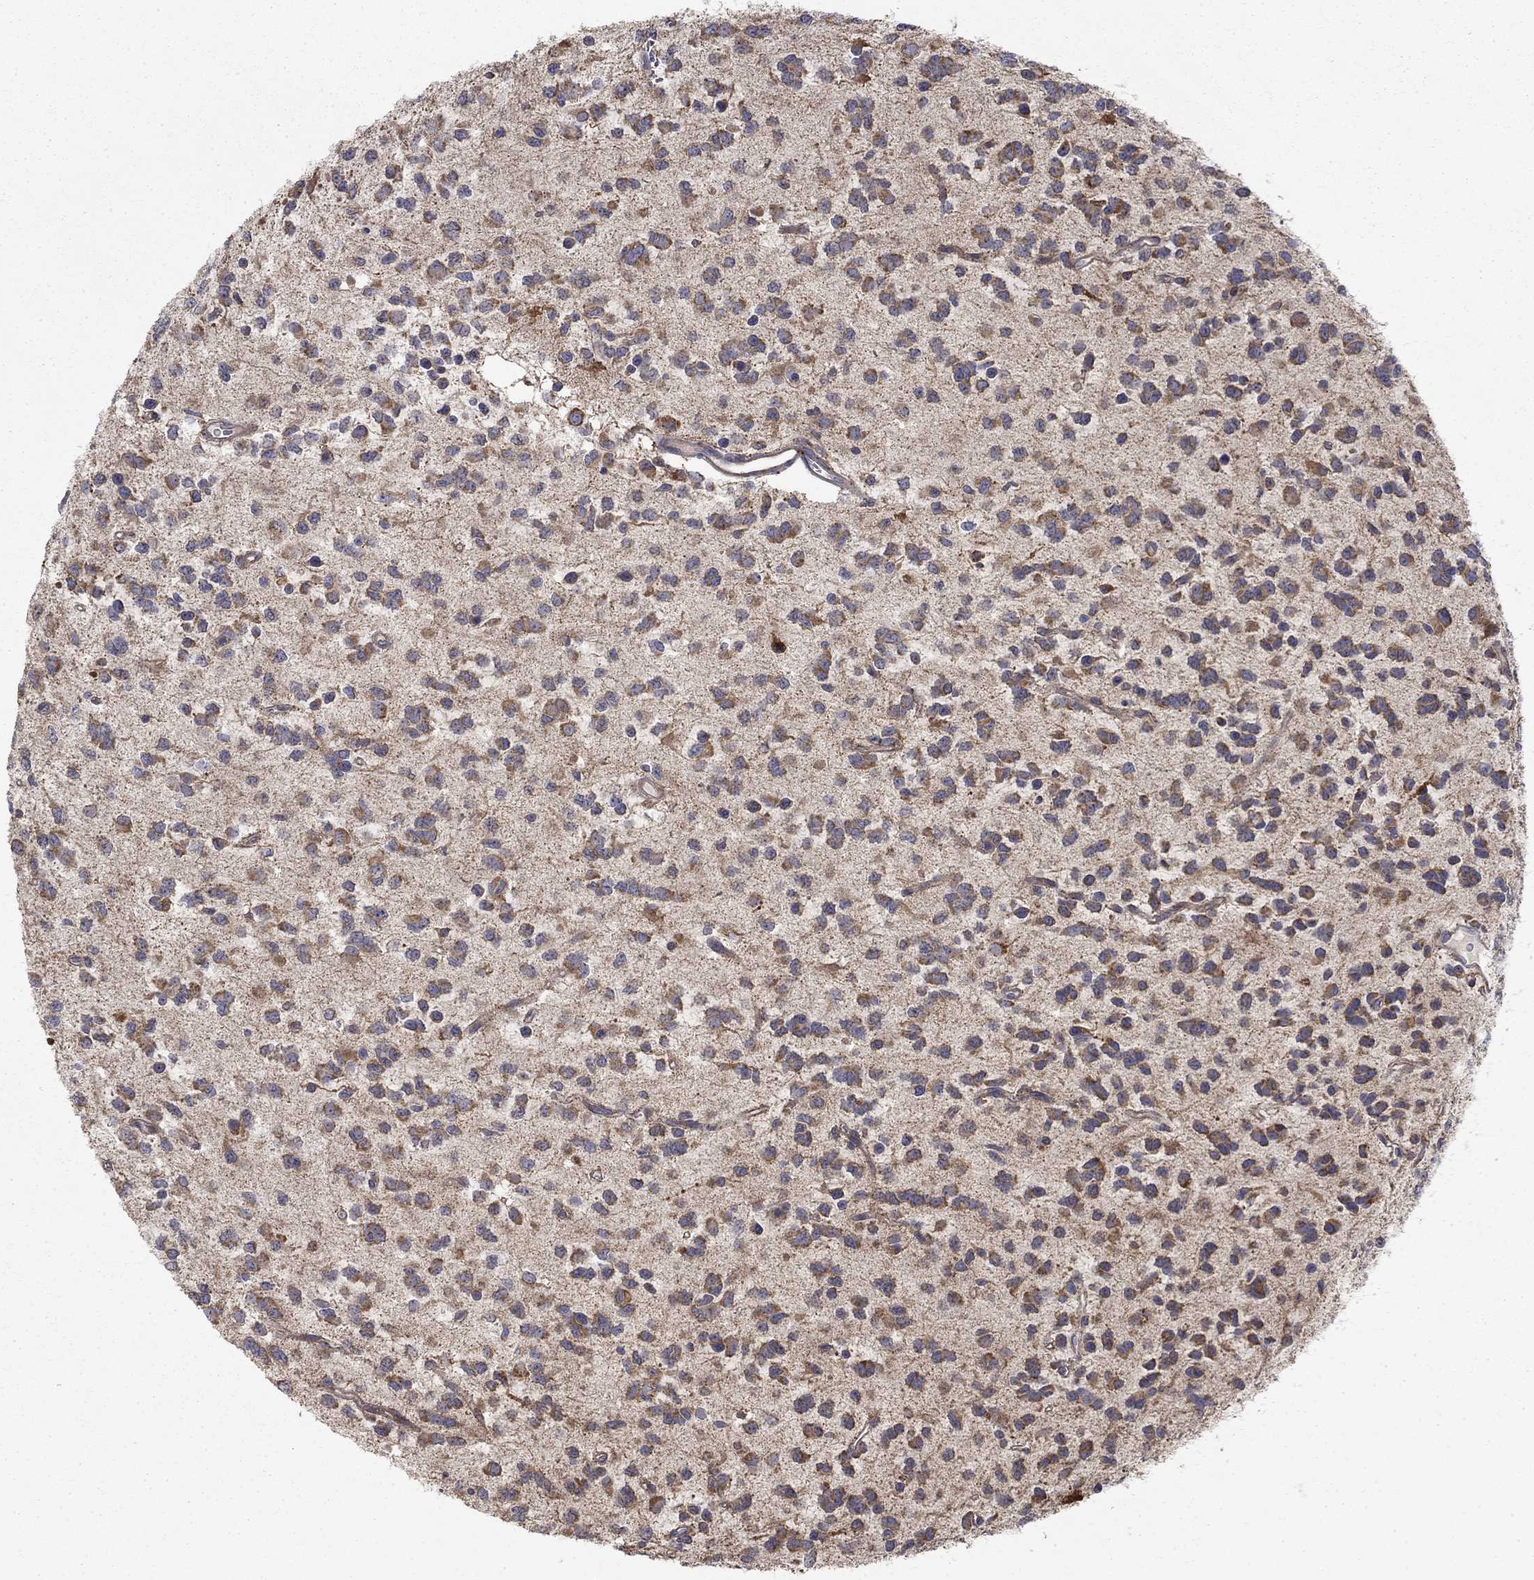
{"staining": {"intensity": "moderate", "quantity": ">75%", "location": "cytoplasmic/membranous"}, "tissue": "glioma", "cell_type": "Tumor cells", "image_type": "cancer", "snomed": [{"axis": "morphology", "description": "Glioma, malignant, Low grade"}, {"axis": "topography", "description": "Brain"}], "caption": "DAB immunohistochemical staining of human glioma demonstrates moderate cytoplasmic/membranous protein positivity in about >75% of tumor cells.", "gene": "MMAA", "patient": {"sex": "female", "age": 45}}